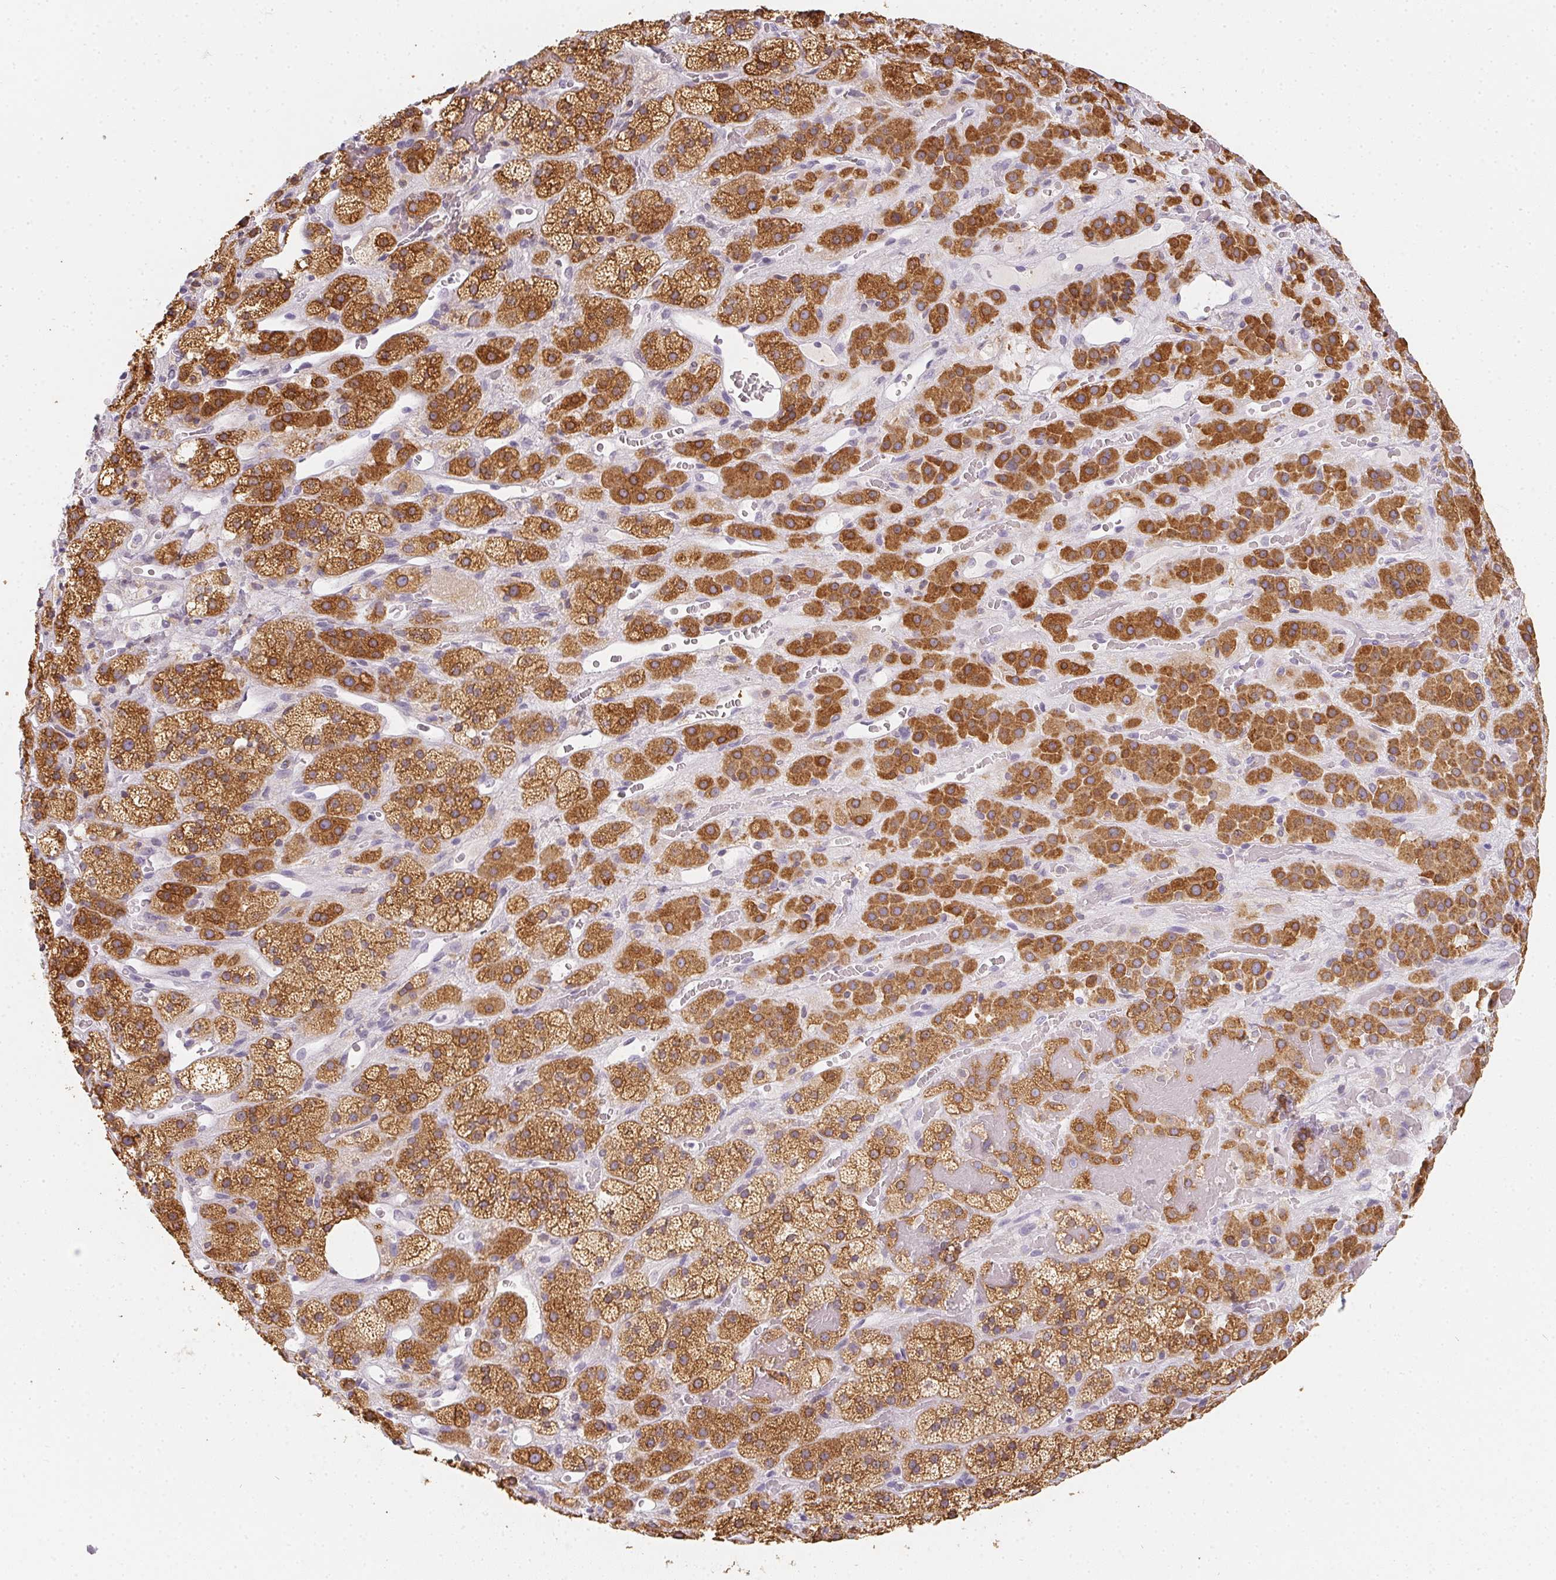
{"staining": {"intensity": "strong", "quantity": ">75%", "location": "cytoplasmic/membranous"}, "tissue": "adrenal gland", "cell_type": "Glandular cells", "image_type": "normal", "snomed": [{"axis": "morphology", "description": "Normal tissue, NOS"}, {"axis": "topography", "description": "Adrenal gland"}], "caption": "The photomicrograph exhibits a brown stain indicating the presence of a protein in the cytoplasmic/membranous of glandular cells in adrenal gland.", "gene": "SOAT1", "patient": {"sex": "male", "age": 57}}